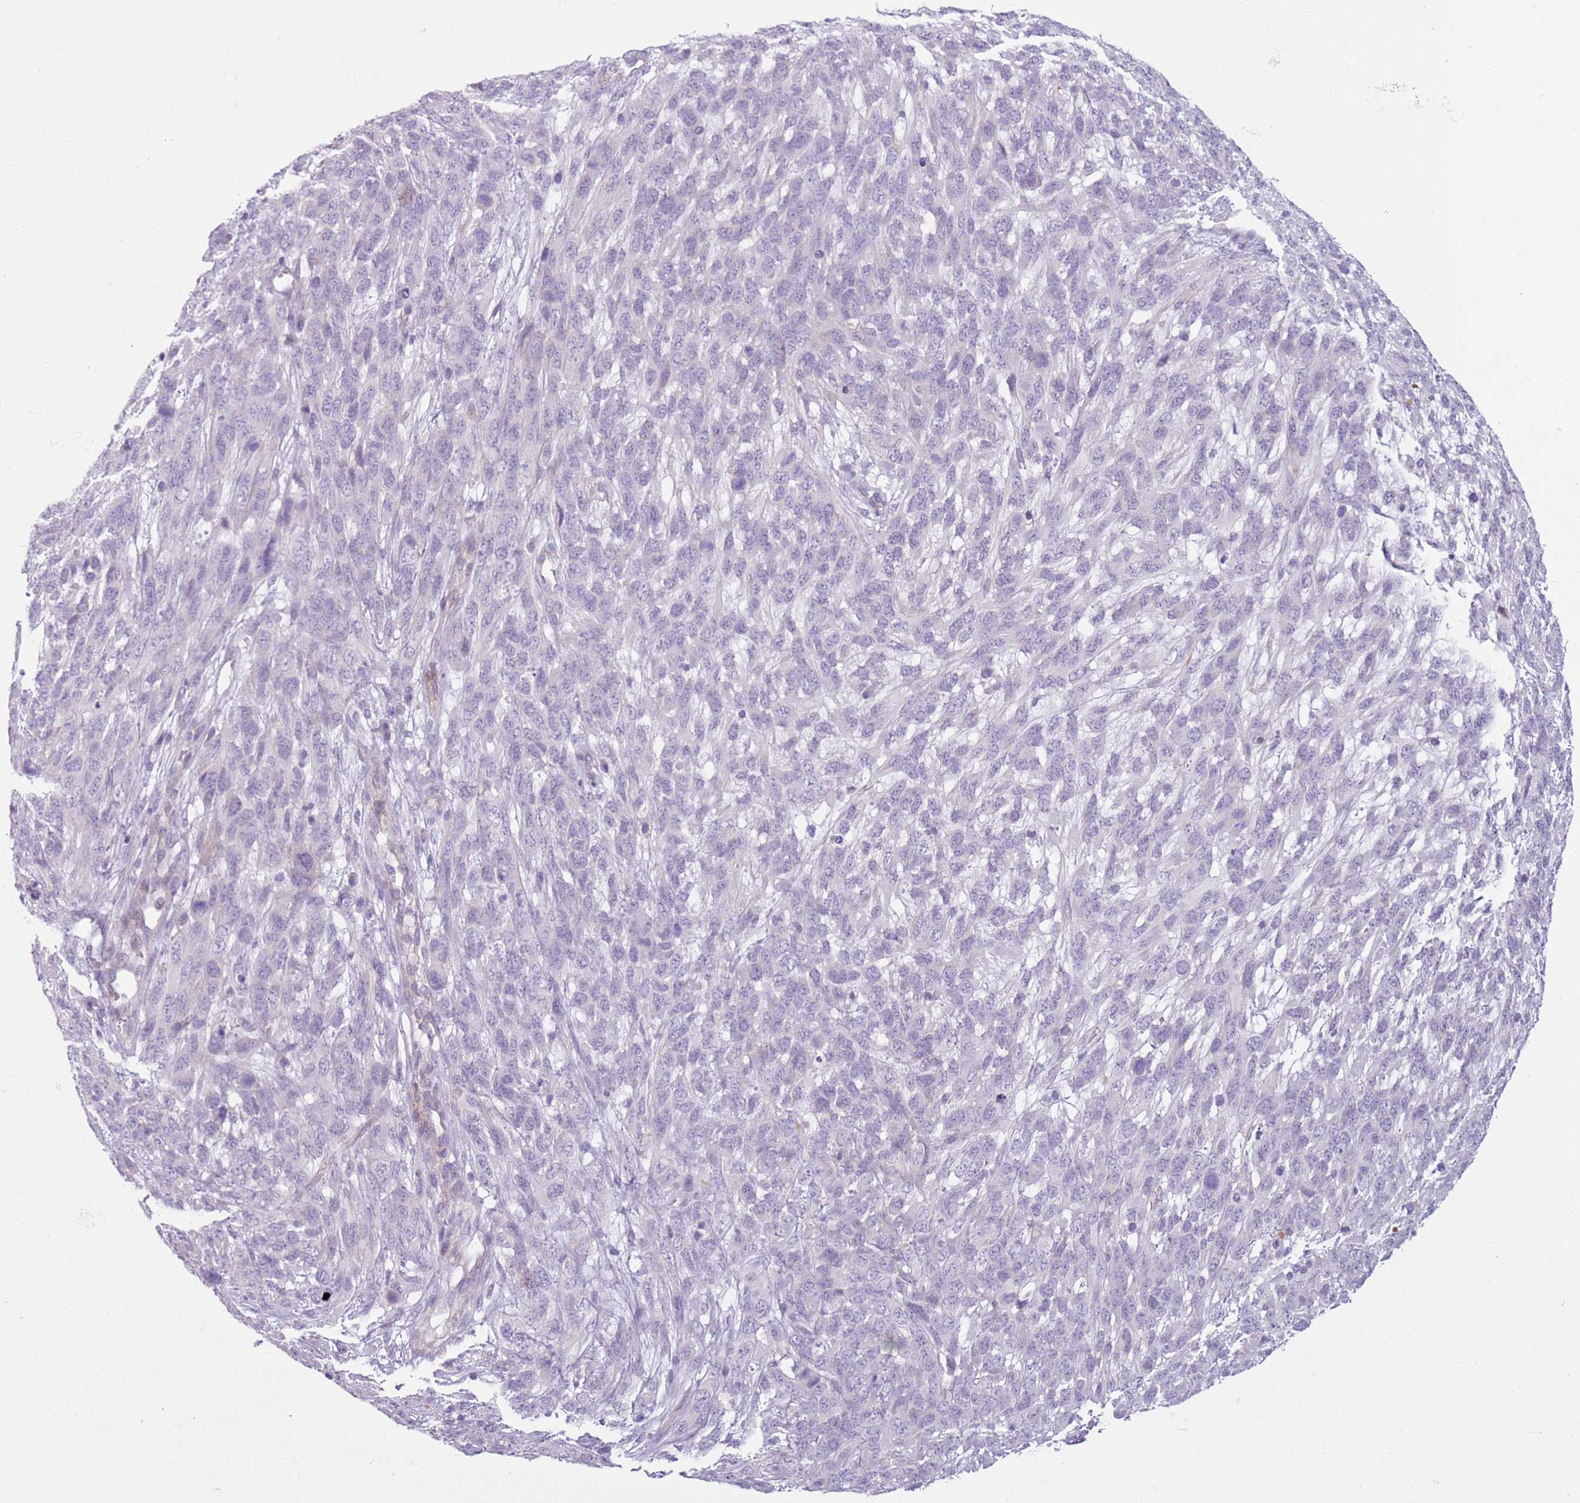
{"staining": {"intensity": "negative", "quantity": "none", "location": "none"}, "tissue": "melanoma", "cell_type": "Tumor cells", "image_type": "cancer", "snomed": [{"axis": "morphology", "description": "Normal morphology"}, {"axis": "morphology", "description": "Malignant melanoma, NOS"}, {"axis": "topography", "description": "Skin"}], "caption": "This photomicrograph is of melanoma stained with immunohistochemistry to label a protein in brown with the nuclei are counter-stained blue. There is no staining in tumor cells.", "gene": "ZNF239", "patient": {"sex": "female", "age": 72}}